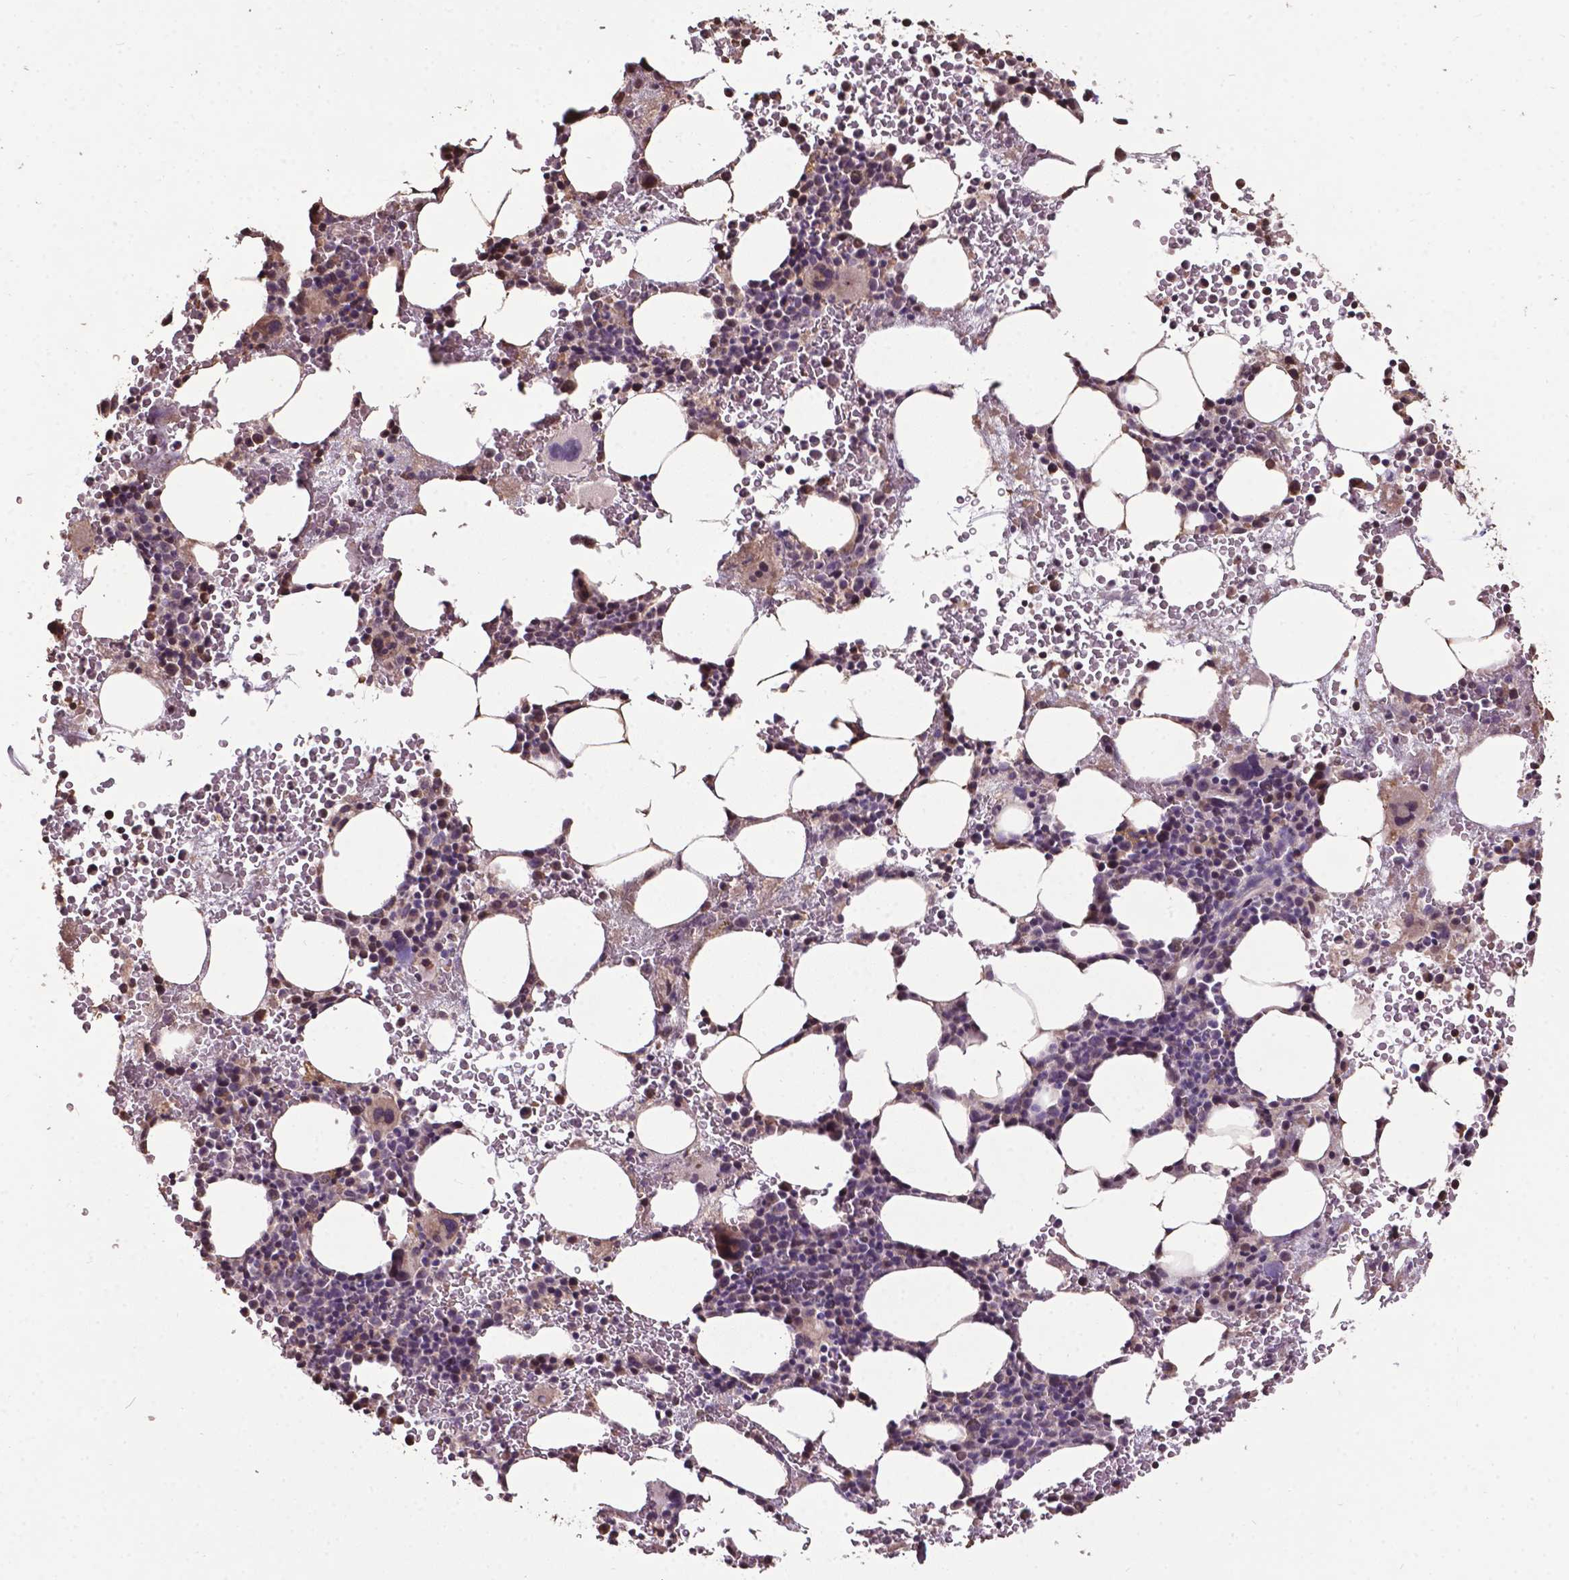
{"staining": {"intensity": "moderate", "quantity": "25%-75%", "location": "nuclear"}, "tissue": "bone marrow", "cell_type": "Hematopoietic cells", "image_type": "normal", "snomed": [{"axis": "morphology", "description": "Normal tissue, NOS"}, {"axis": "topography", "description": "Bone marrow"}], "caption": "Human bone marrow stained for a protein (brown) exhibits moderate nuclear positive staining in about 25%-75% of hematopoietic cells.", "gene": "GLRA2", "patient": {"sex": "female", "age": 56}}